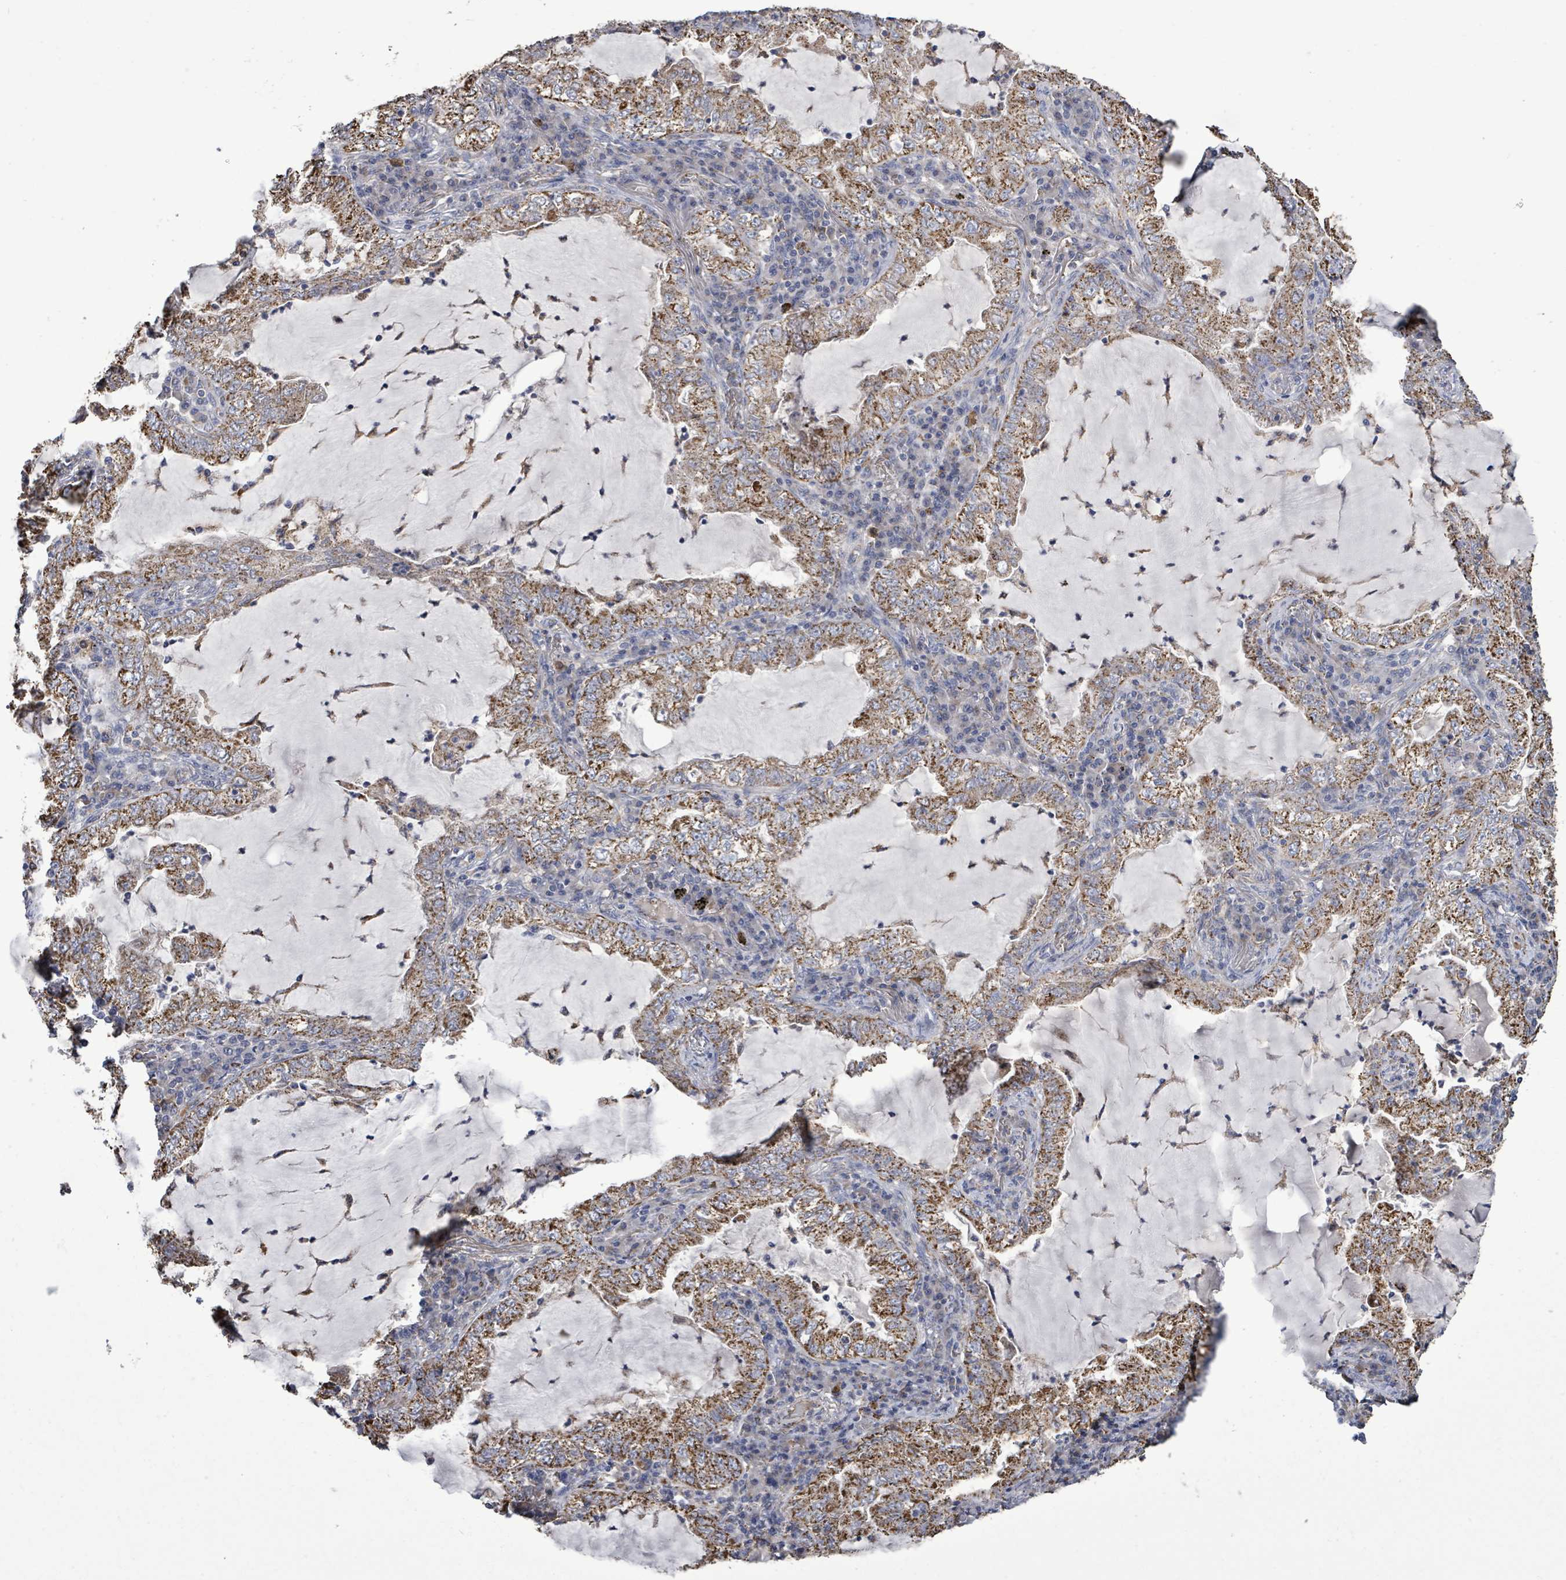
{"staining": {"intensity": "strong", "quantity": ">75%", "location": "cytoplasmic/membranous"}, "tissue": "lung cancer", "cell_type": "Tumor cells", "image_type": "cancer", "snomed": [{"axis": "morphology", "description": "Adenocarcinoma, NOS"}, {"axis": "topography", "description": "Lung"}], "caption": "Protein expression analysis of lung cancer reveals strong cytoplasmic/membranous expression in about >75% of tumor cells. Using DAB (brown) and hematoxylin (blue) stains, captured at high magnification using brightfield microscopy.", "gene": "MTMR12", "patient": {"sex": "female", "age": 73}}